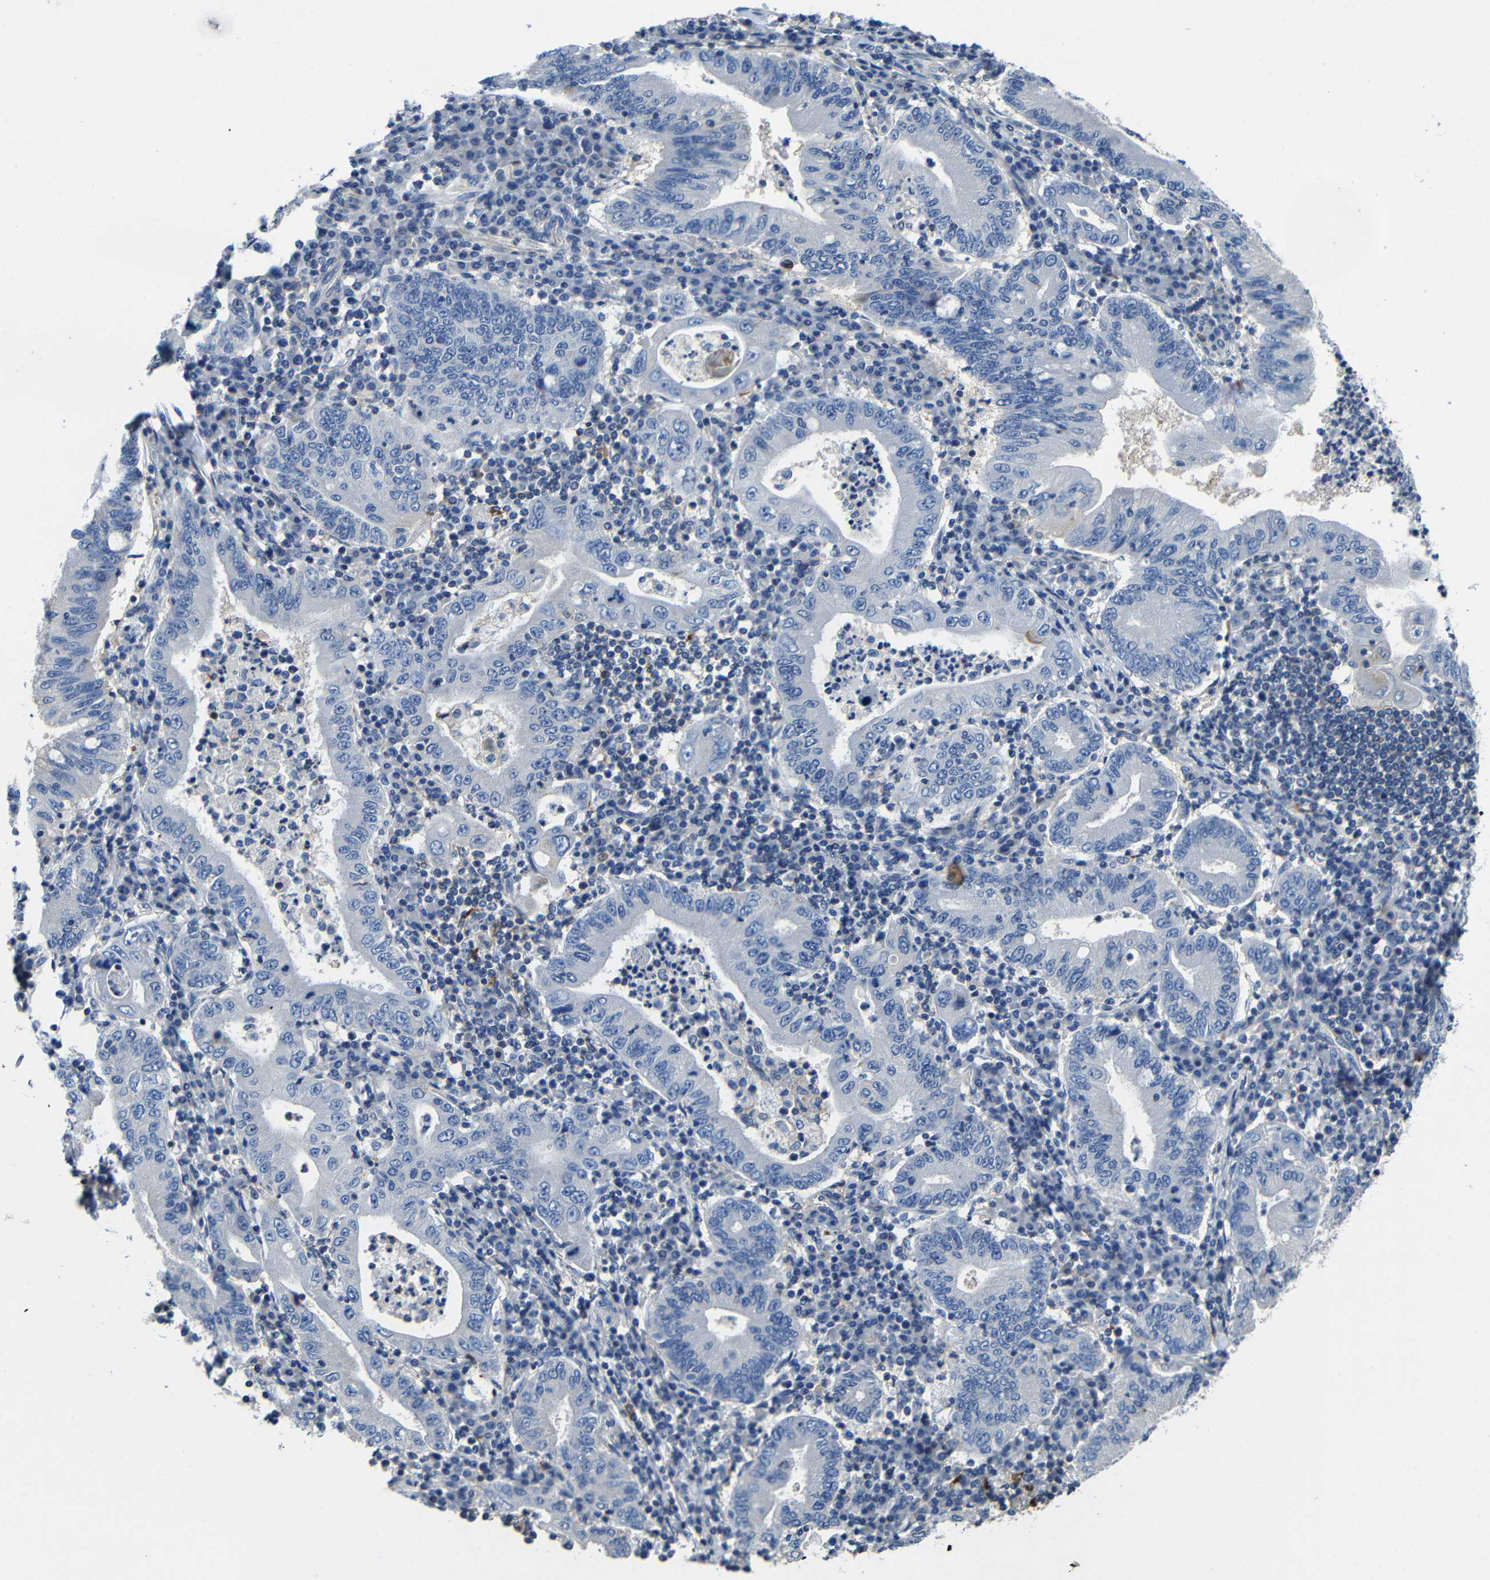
{"staining": {"intensity": "negative", "quantity": "none", "location": "none"}, "tissue": "stomach cancer", "cell_type": "Tumor cells", "image_type": "cancer", "snomed": [{"axis": "morphology", "description": "Normal tissue, NOS"}, {"axis": "morphology", "description": "Adenocarcinoma, NOS"}, {"axis": "topography", "description": "Esophagus"}, {"axis": "topography", "description": "Stomach, upper"}, {"axis": "topography", "description": "Peripheral nerve tissue"}], "caption": "IHC of human stomach adenocarcinoma exhibits no positivity in tumor cells.", "gene": "GDI1", "patient": {"sex": "male", "age": 62}}